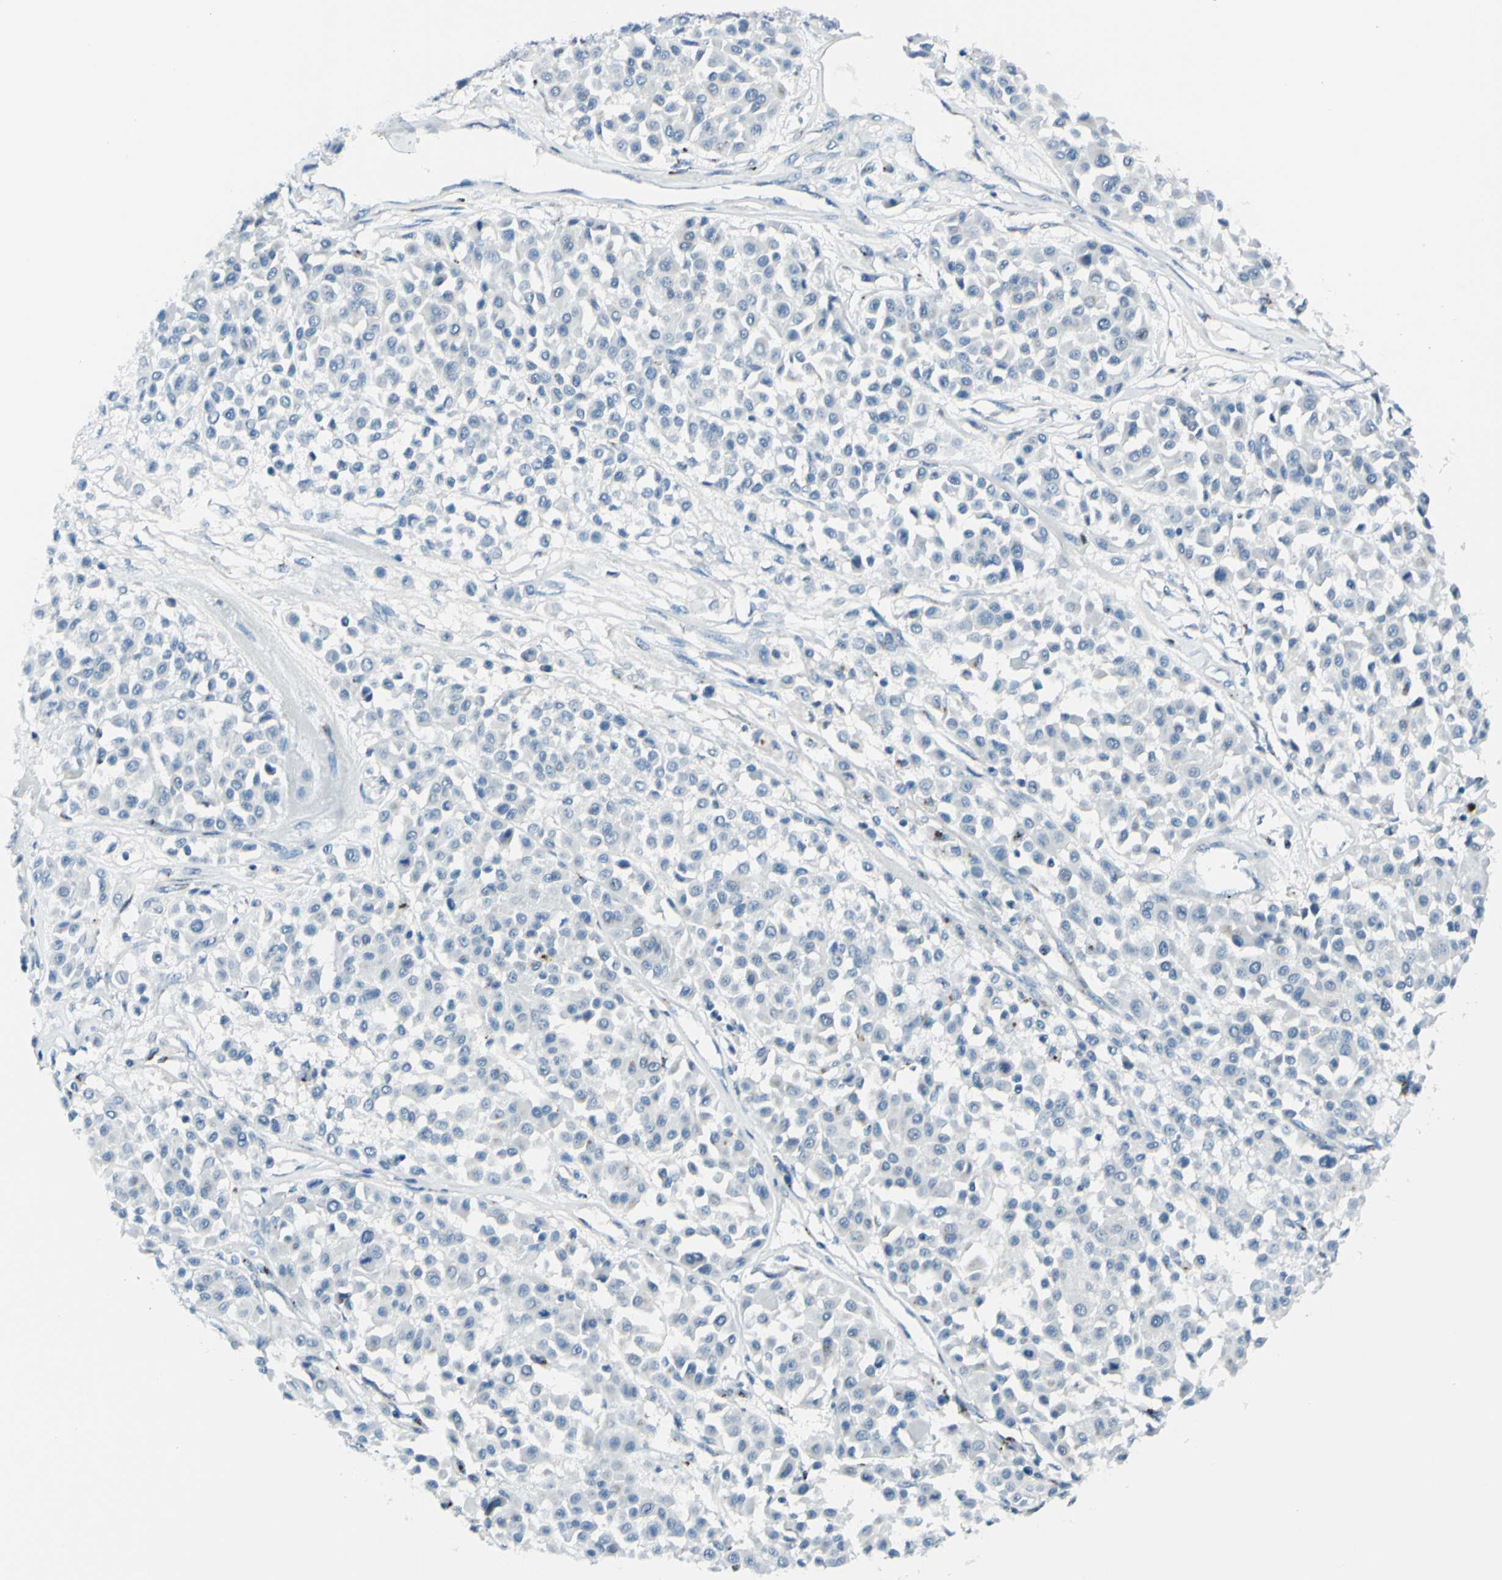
{"staining": {"intensity": "negative", "quantity": "none", "location": "none"}, "tissue": "melanoma", "cell_type": "Tumor cells", "image_type": "cancer", "snomed": [{"axis": "morphology", "description": "Malignant melanoma, Metastatic site"}, {"axis": "topography", "description": "Soft tissue"}], "caption": "DAB immunohistochemical staining of human melanoma demonstrates no significant positivity in tumor cells.", "gene": "B4GALT1", "patient": {"sex": "male", "age": 41}}